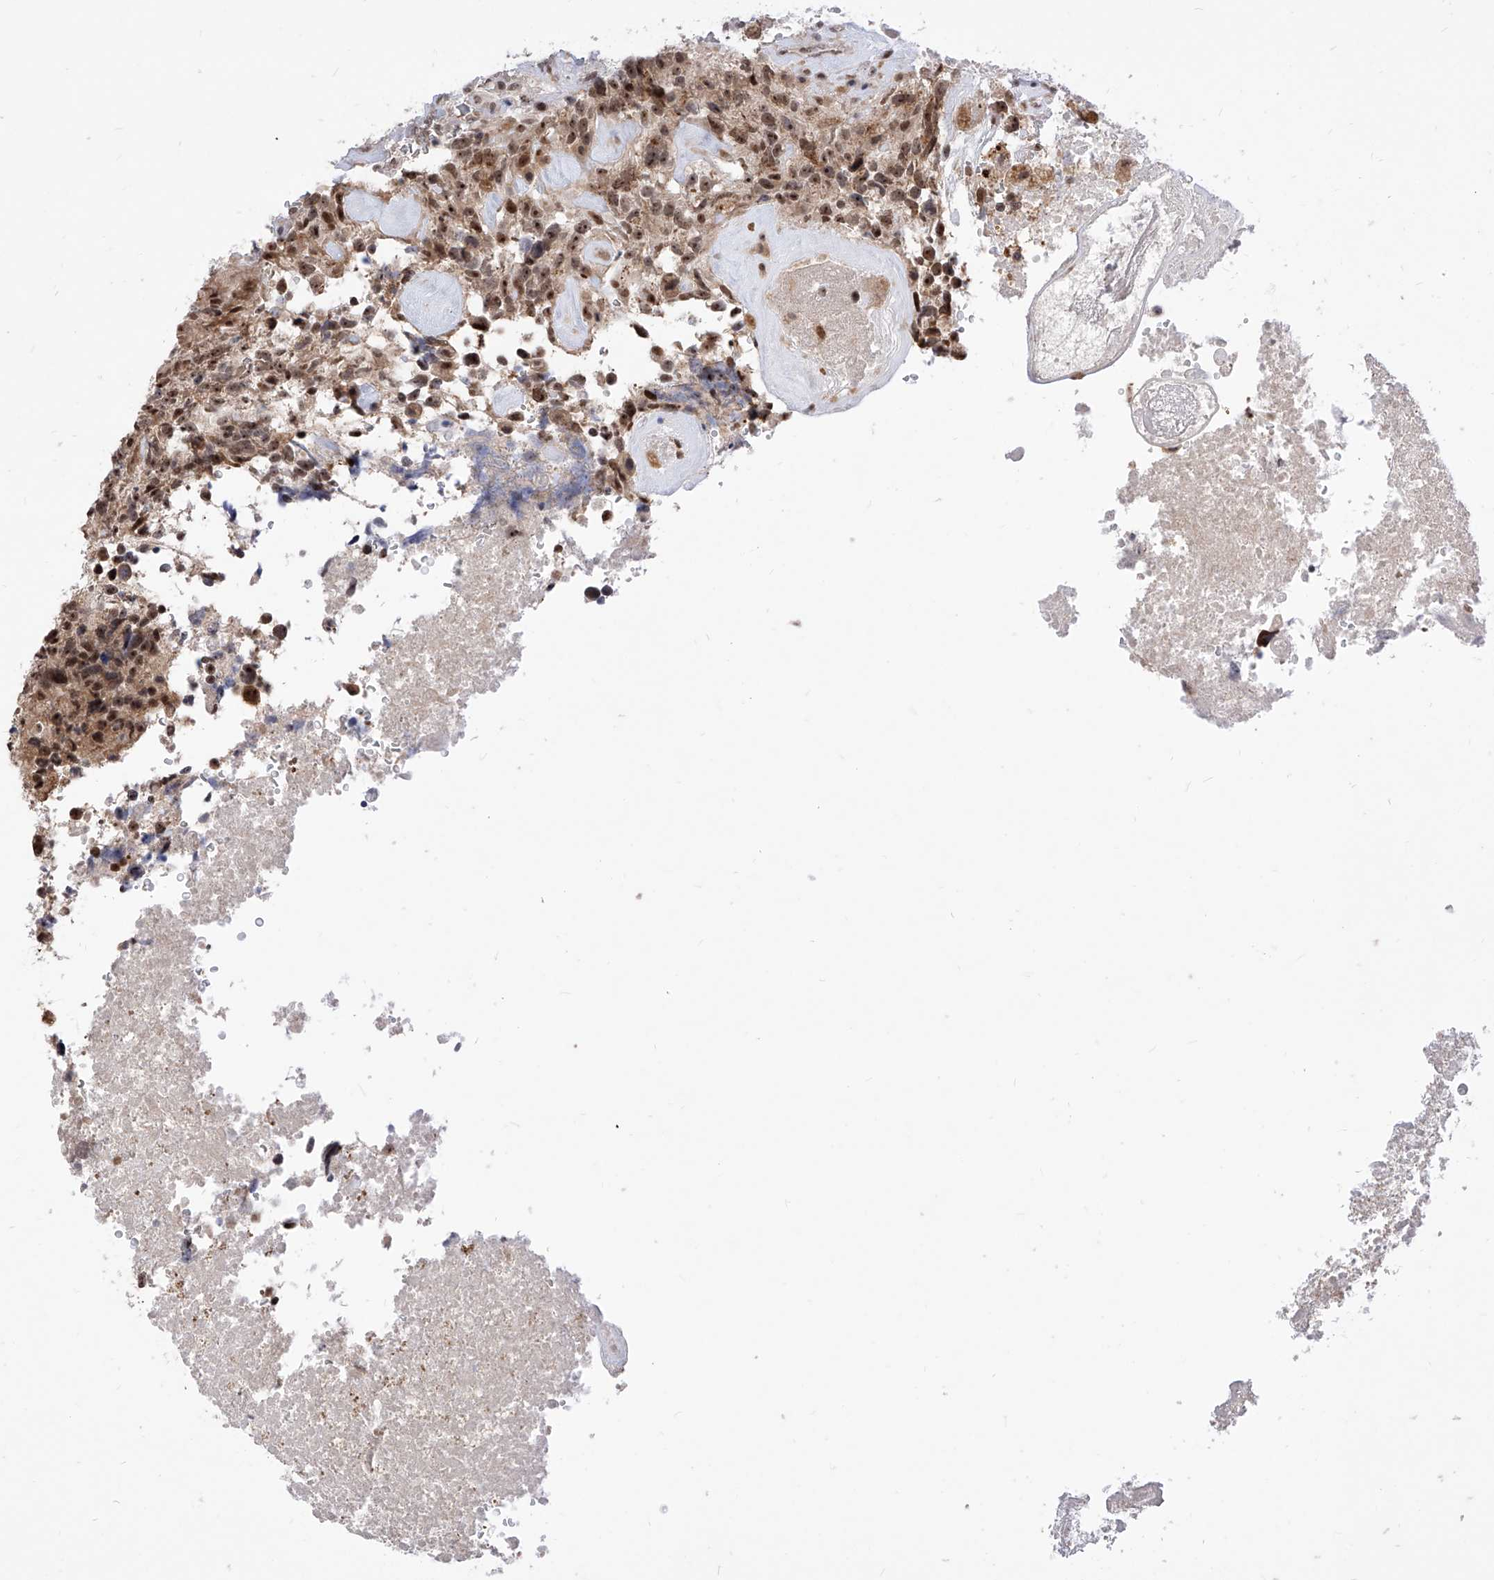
{"staining": {"intensity": "moderate", "quantity": "25%-75%", "location": "nuclear"}, "tissue": "glioma", "cell_type": "Tumor cells", "image_type": "cancer", "snomed": [{"axis": "morphology", "description": "Glioma, malignant, High grade"}, {"axis": "topography", "description": "Brain"}], "caption": "Glioma stained with immunohistochemistry demonstrates moderate nuclear staining in approximately 25%-75% of tumor cells.", "gene": "LGR4", "patient": {"sex": "male", "age": 69}}